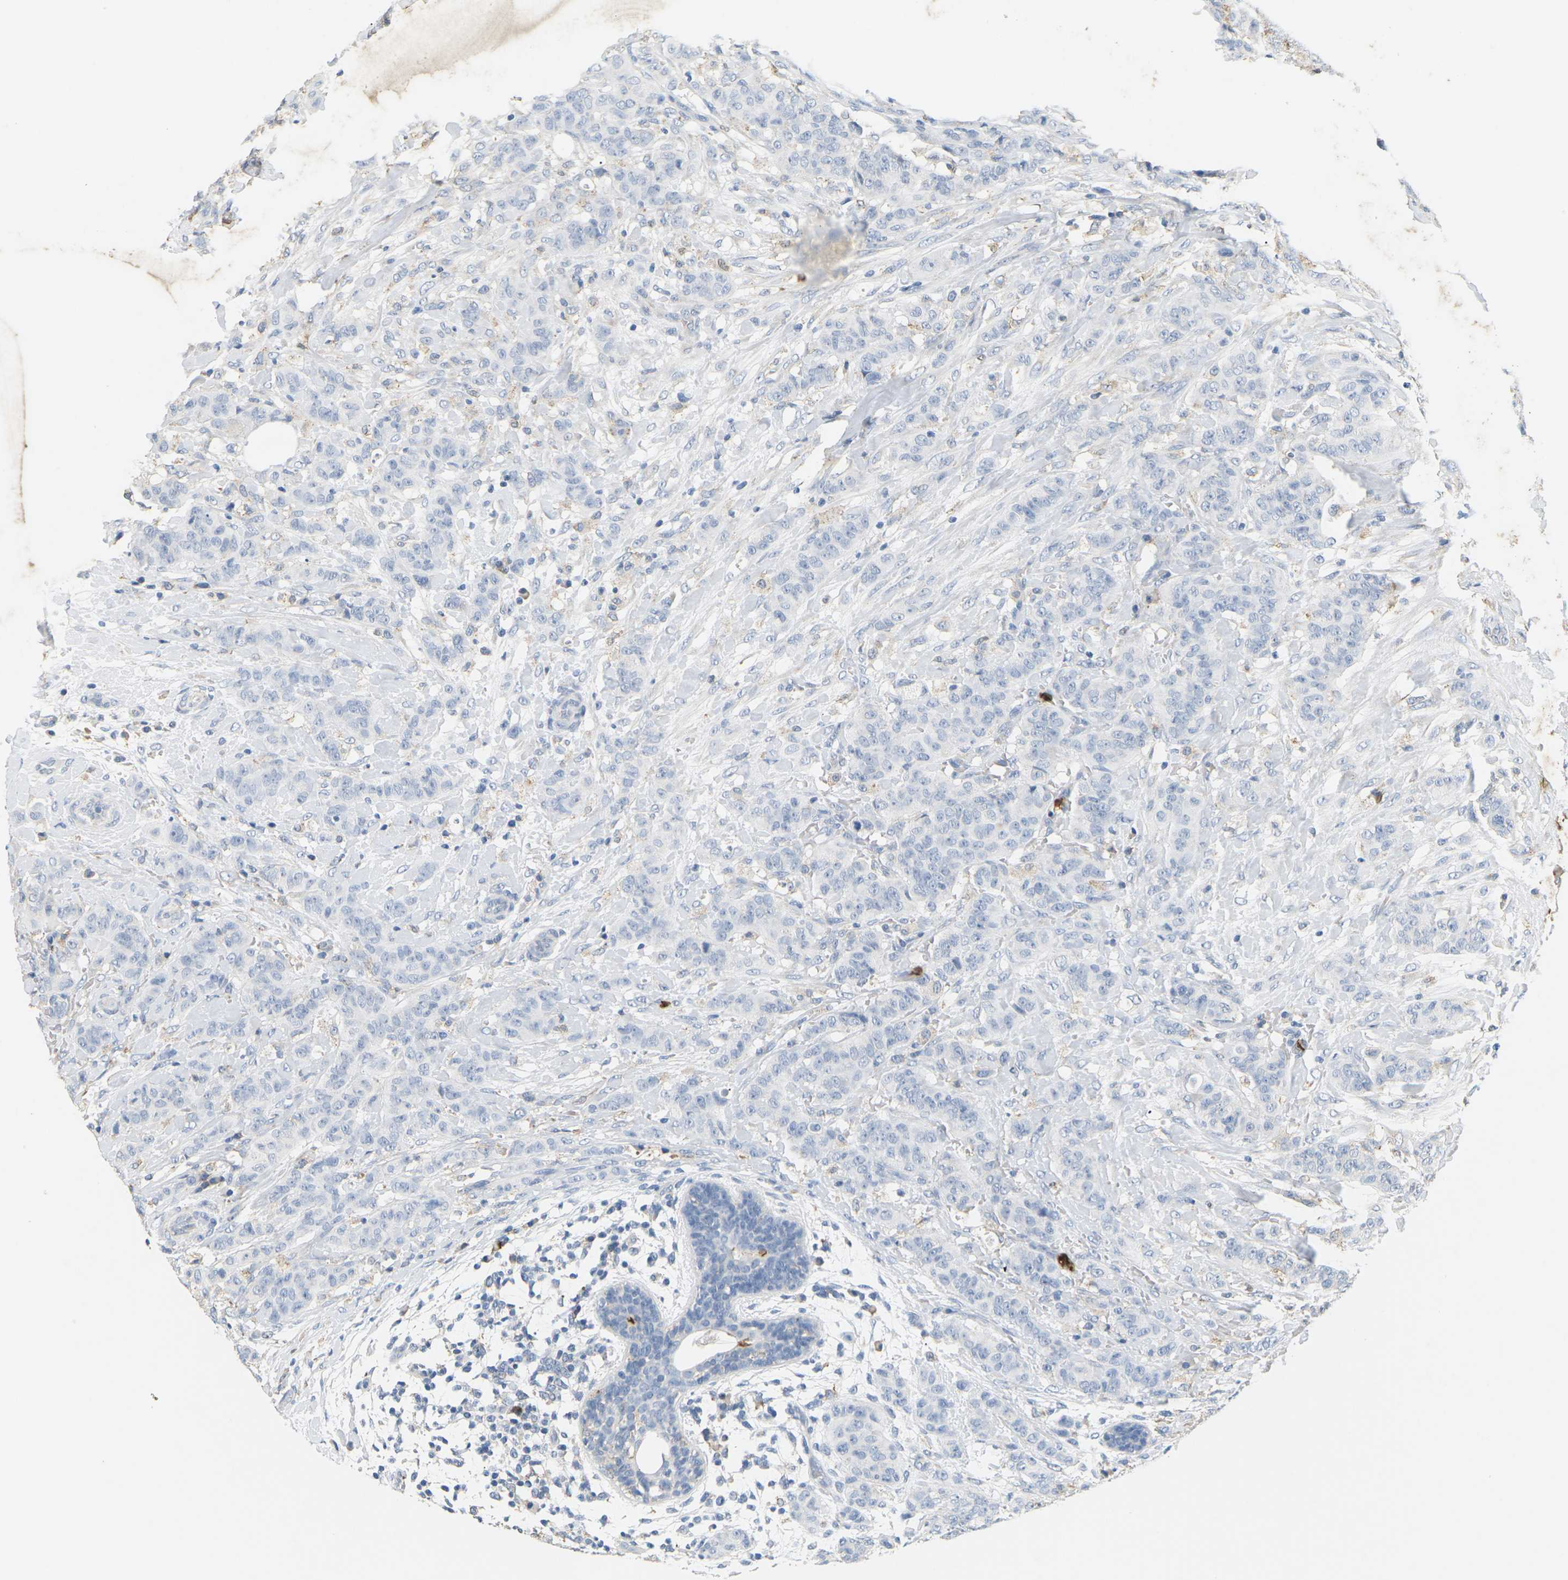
{"staining": {"intensity": "negative", "quantity": "none", "location": "none"}, "tissue": "breast cancer", "cell_type": "Tumor cells", "image_type": "cancer", "snomed": [{"axis": "morphology", "description": "Normal tissue, NOS"}, {"axis": "morphology", "description": "Duct carcinoma"}, {"axis": "topography", "description": "Breast"}], "caption": "Human breast infiltrating ductal carcinoma stained for a protein using immunohistochemistry (IHC) demonstrates no positivity in tumor cells.", "gene": "ADM", "patient": {"sex": "female", "age": 40}}